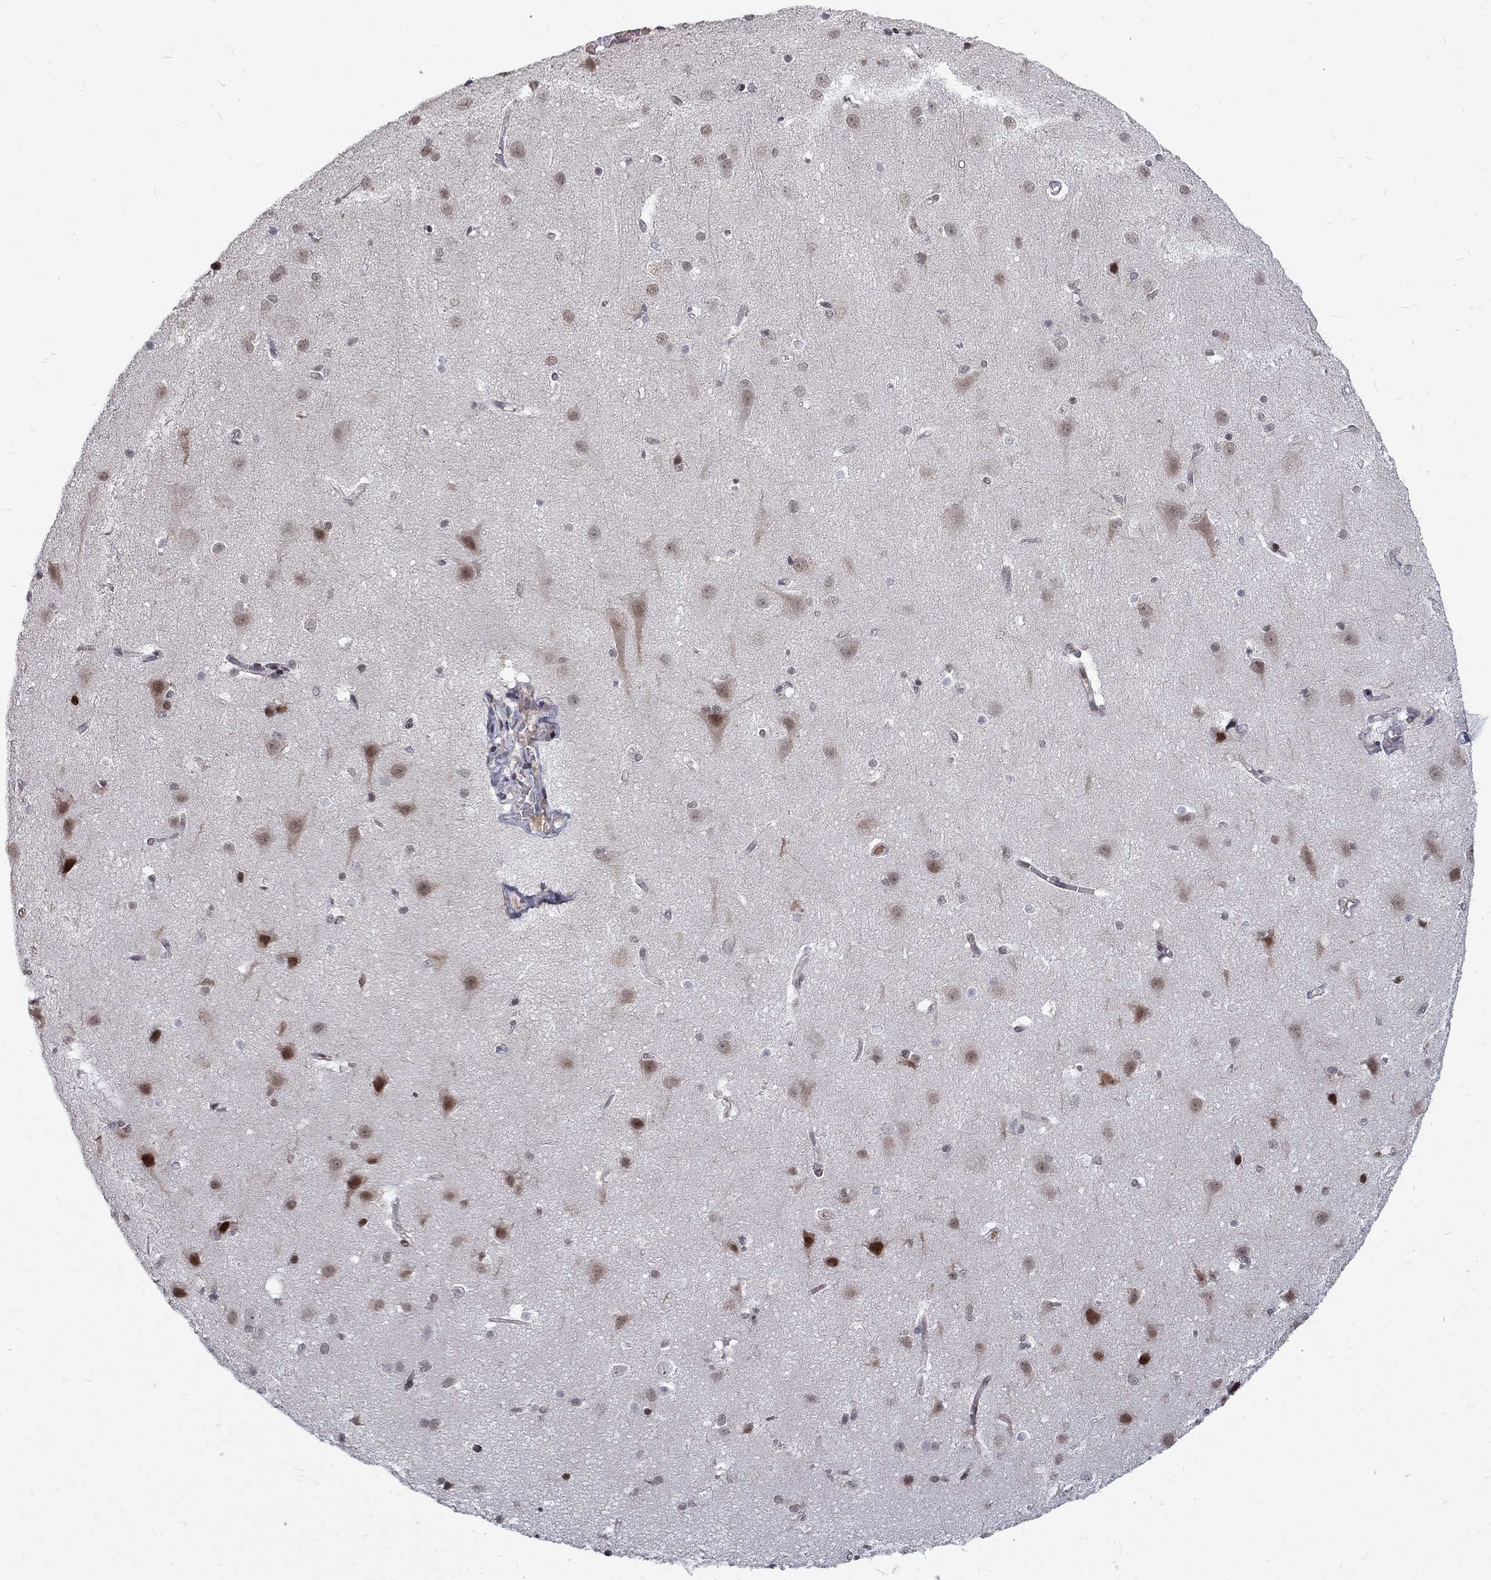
{"staining": {"intensity": "negative", "quantity": "none", "location": "none"}, "tissue": "cerebral cortex", "cell_type": "Endothelial cells", "image_type": "normal", "snomed": [{"axis": "morphology", "description": "Normal tissue, NOS"}, {"axis": "topography", "description": "Cerebral cortex"}], "caption": "Immunohistochemistry (IHC) of normal human cerebral cortex shows no expression in endothelial cells.", "gene": "TCEAL1", "patient": {"sex": "male", "age": 37}}